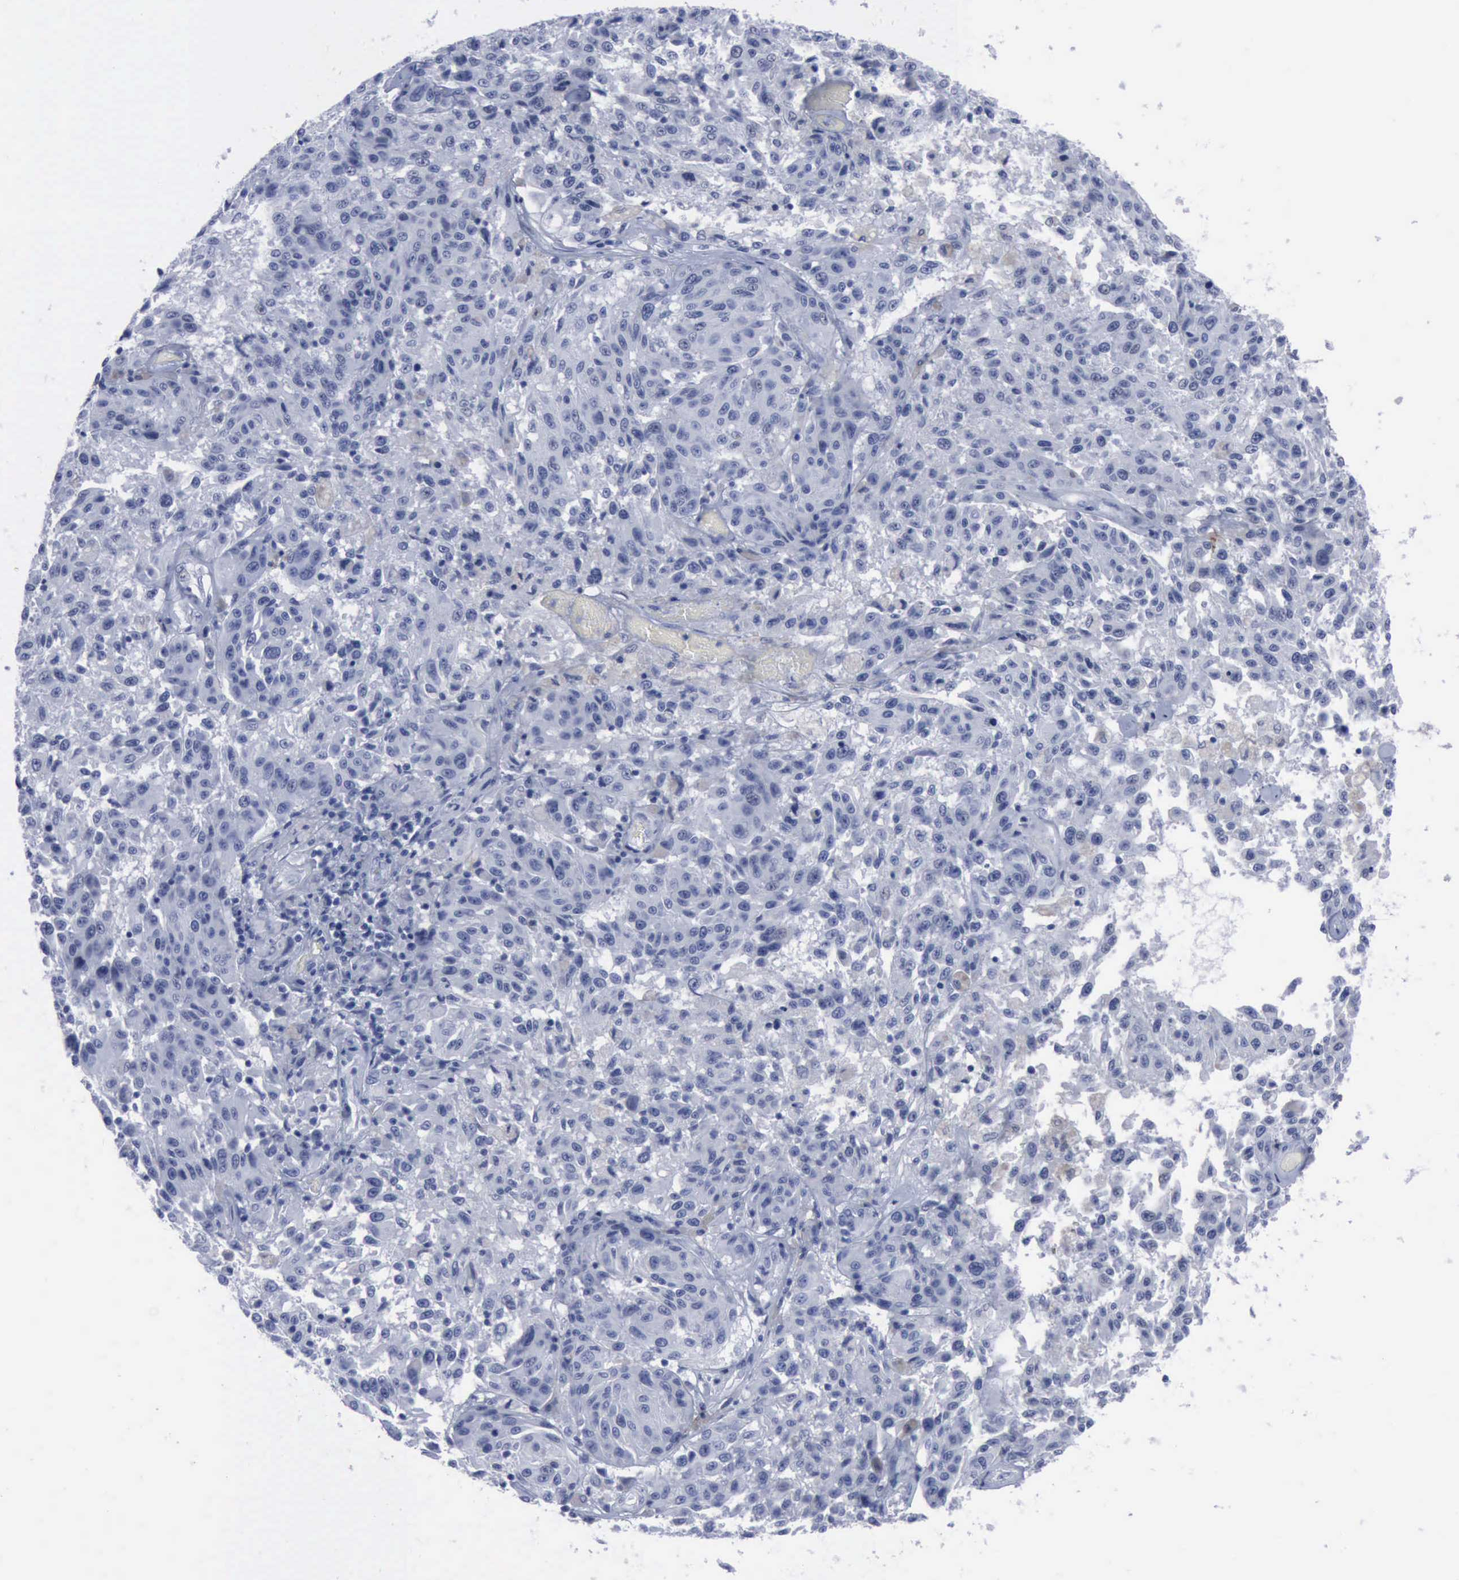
{"staining": {"intensity": "negative", "quantity": "none", "location": "none"}, "tissue": "melanoma", "cell_type": "Tumor cells", "image_type": "cancer", "snomed": [{"axis": "morphology", "description": "Malignant melanoma, NOS"}, {"axis": "topography", "description": "Skin"}], "caption": "Malignant melanoma stained for a protein using IHC exhibits no expression tumor cells.", "gene": "NGFR", "patient": {"sex": "female", "age": 77}}